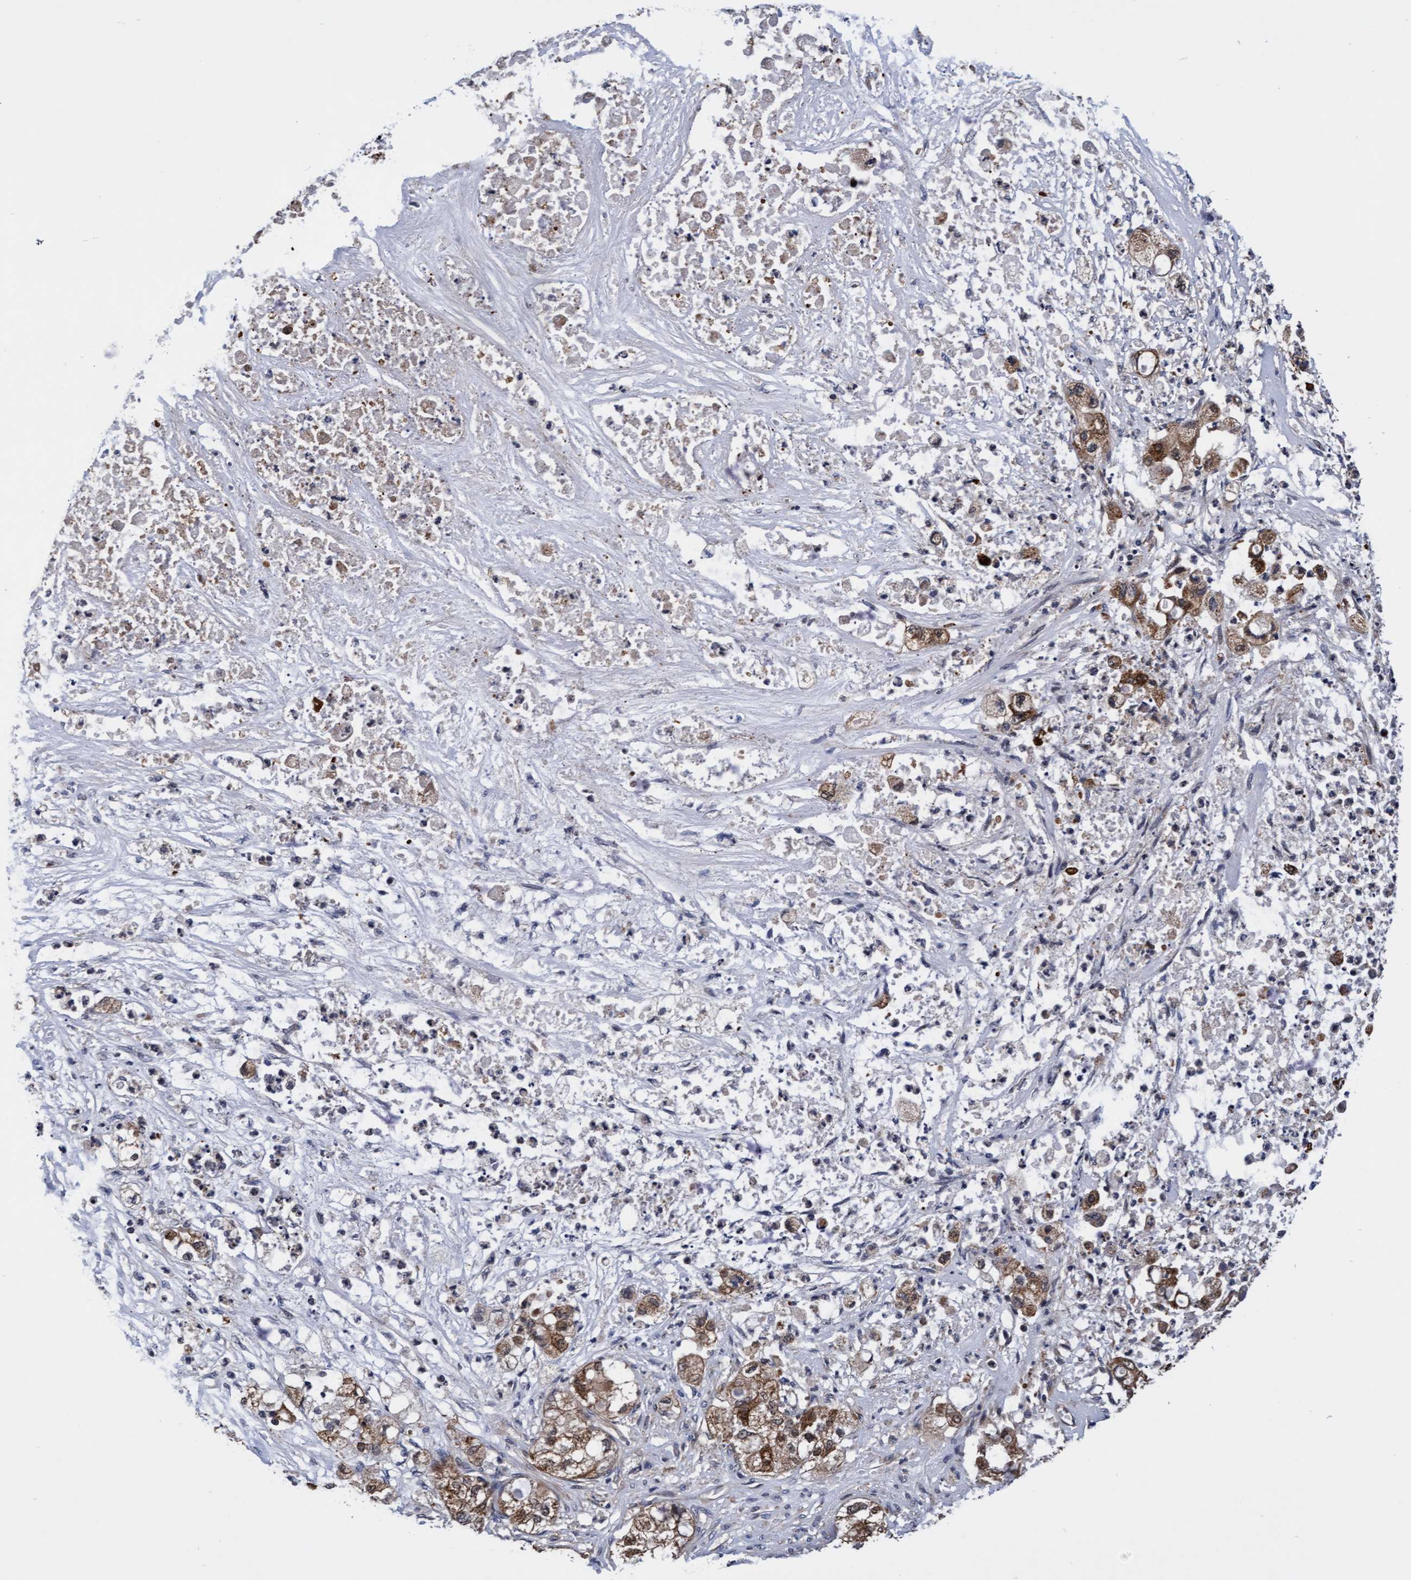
{"staining": {"intensity": "moderate", "quantity": ">75%", "location": "cytoplasmic/membranous"}, "tissue": "pancreatic cancer", "cell_type": "Tumor cells", "image_type": "cancer", "snomed": [{"axis": "morphology", "description": "Adenocarcinoma, NOS"}, {"axis": "topography", "description": "Pancreas"}], "caption": "Protein expression analysis of human adenocarcinoma (pancreatic) reveals moderate cytoplasmic/membranous staining in approximately >75% of tumor cells.", "gene": "EFCAB13", "patient": {"sex": "female", "age": 78}}